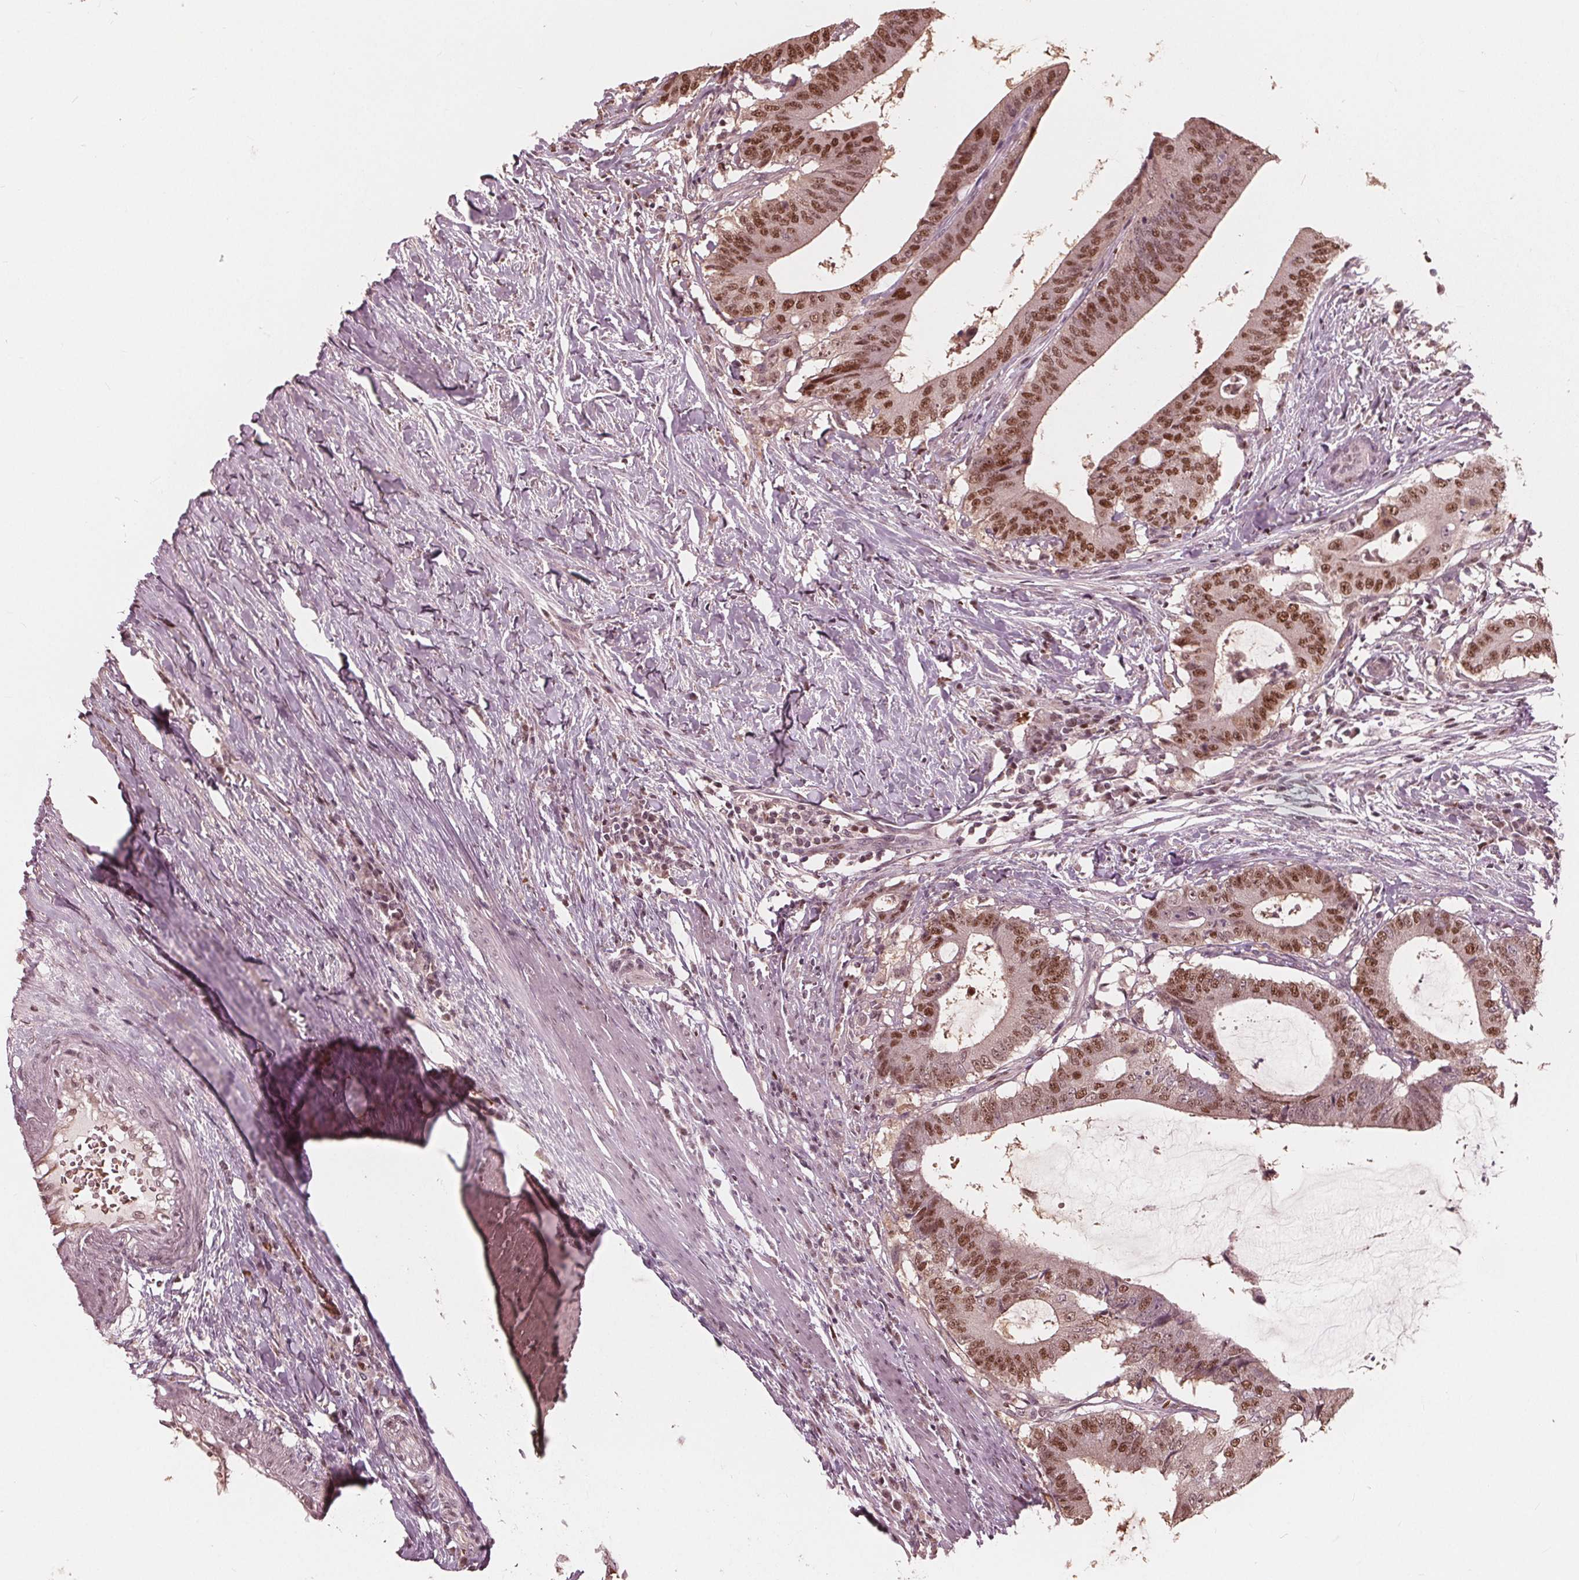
{"staining": {"intensity": "moderate", "quantity": ">75%", "location": "nuclear"}, "tissue": "colorectal cancer", "cell_type": "Tumor cells", "image_type": "cancer", "snomed": [{"axis": "morphology", "description": "Adenocarcinoma, NOS"}, {"axis": "topography", "description": "Colon"}], "caption": "There is medium levels of moderate nuclear positivity in tumor cells of colorectal cancer (adenocarcinoma), as demonstrated by immunohistochemical staining (brown color).", "gene": "HIRIP3", "patient": {"sex": "female", "age": 43}}